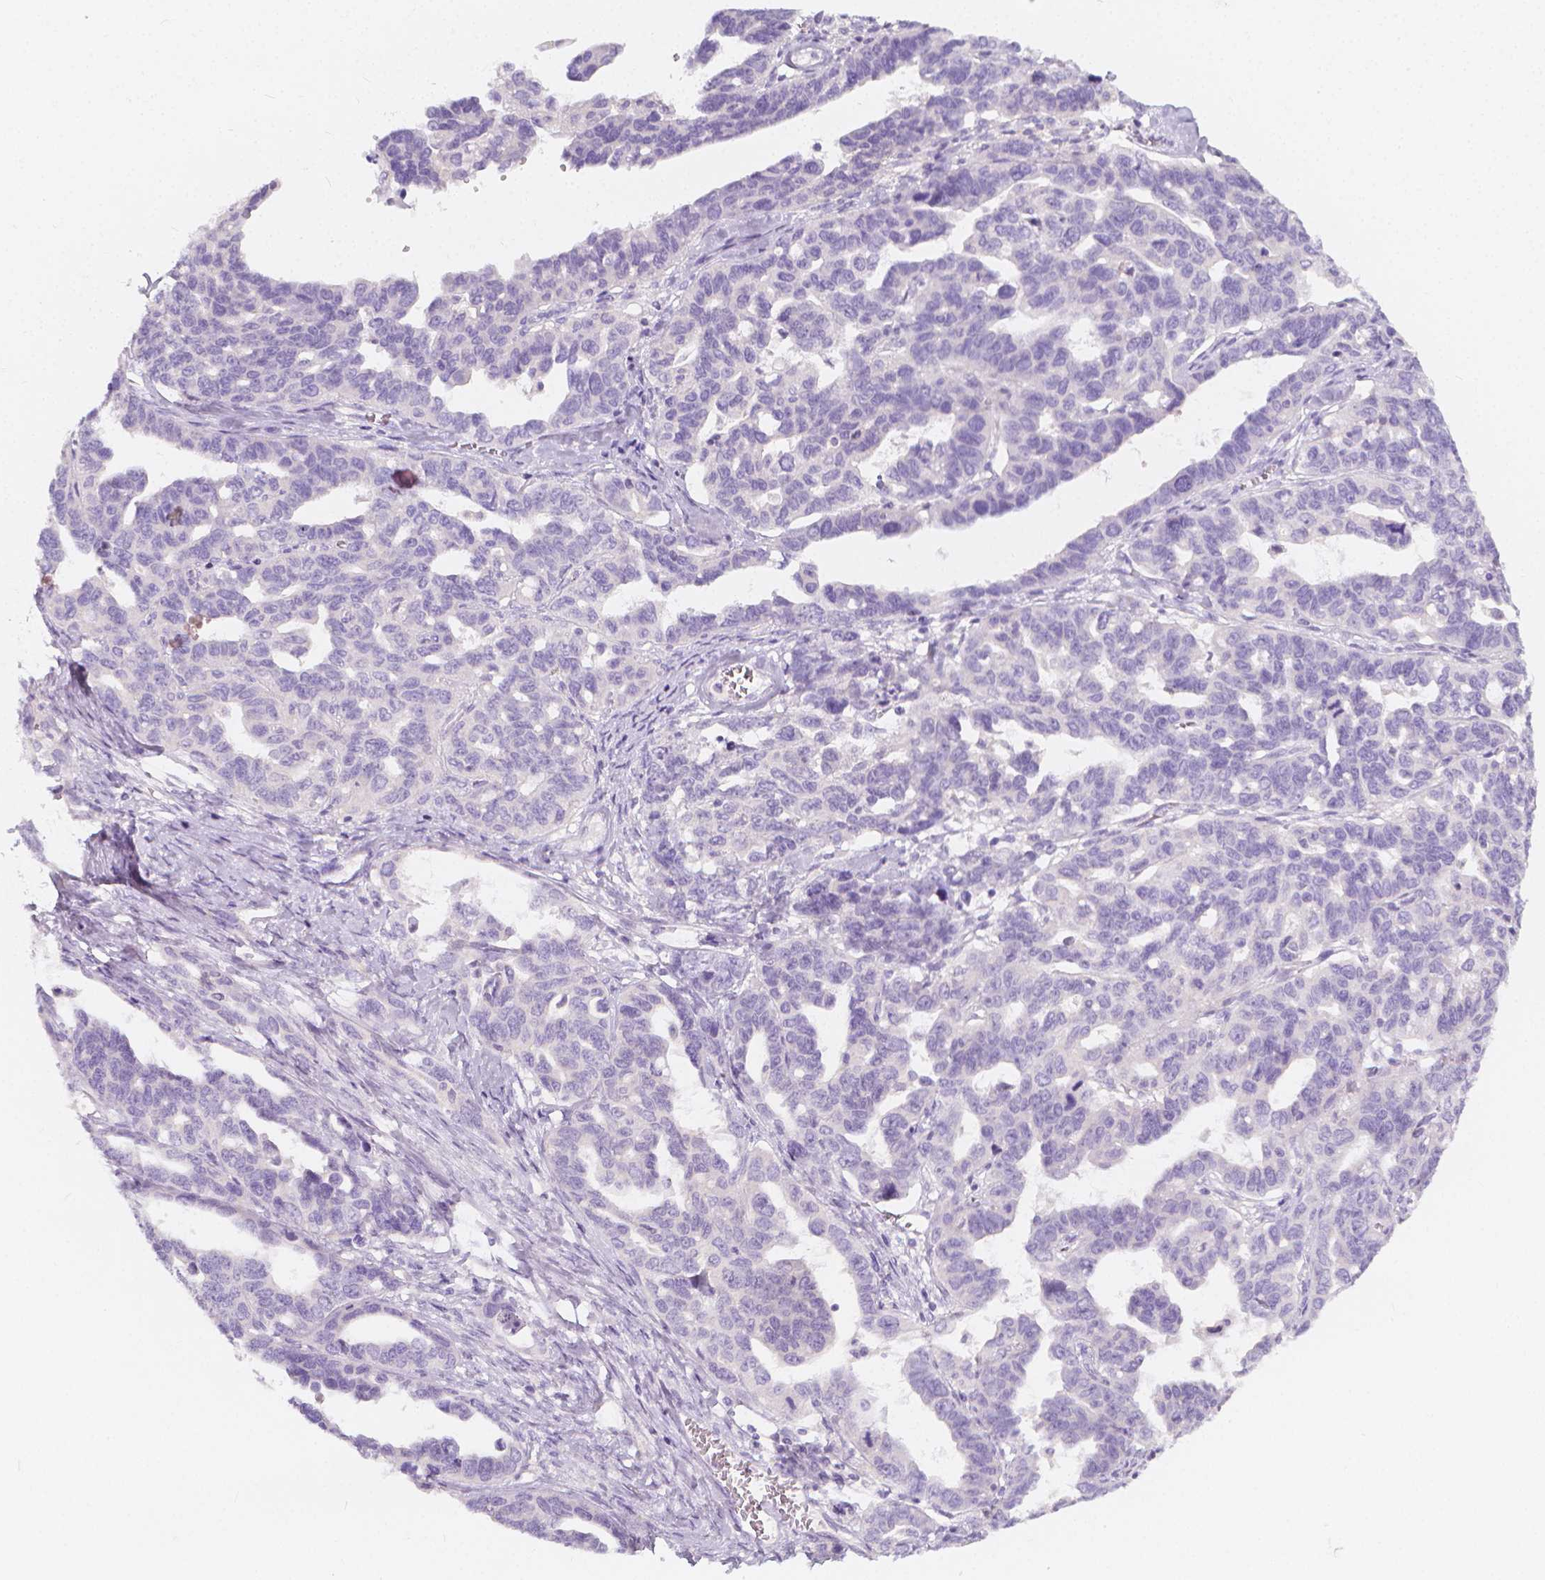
{"staining": {"intensity": "negative", "quantity": "none", "location": "none"}, "tissue": "ovarian cancer", "cell_type": "Tumor cells", "image_type": "cancer", "snomed": [{"axis": "morphology", "description": "Cystadenocarcinoma, serous, NOS"}, {"axis": "topography", "description": "Ovary"}], "caption": "This micrograph is of serous cystadenocarcinoma (ovarian) stained with IHC to label a protein in brown with the nuclei are counter-stained blue. There is no expression in tumor cells.", "gene": "RBFOX1", "patient": {"sex": "female", "age": 69}}